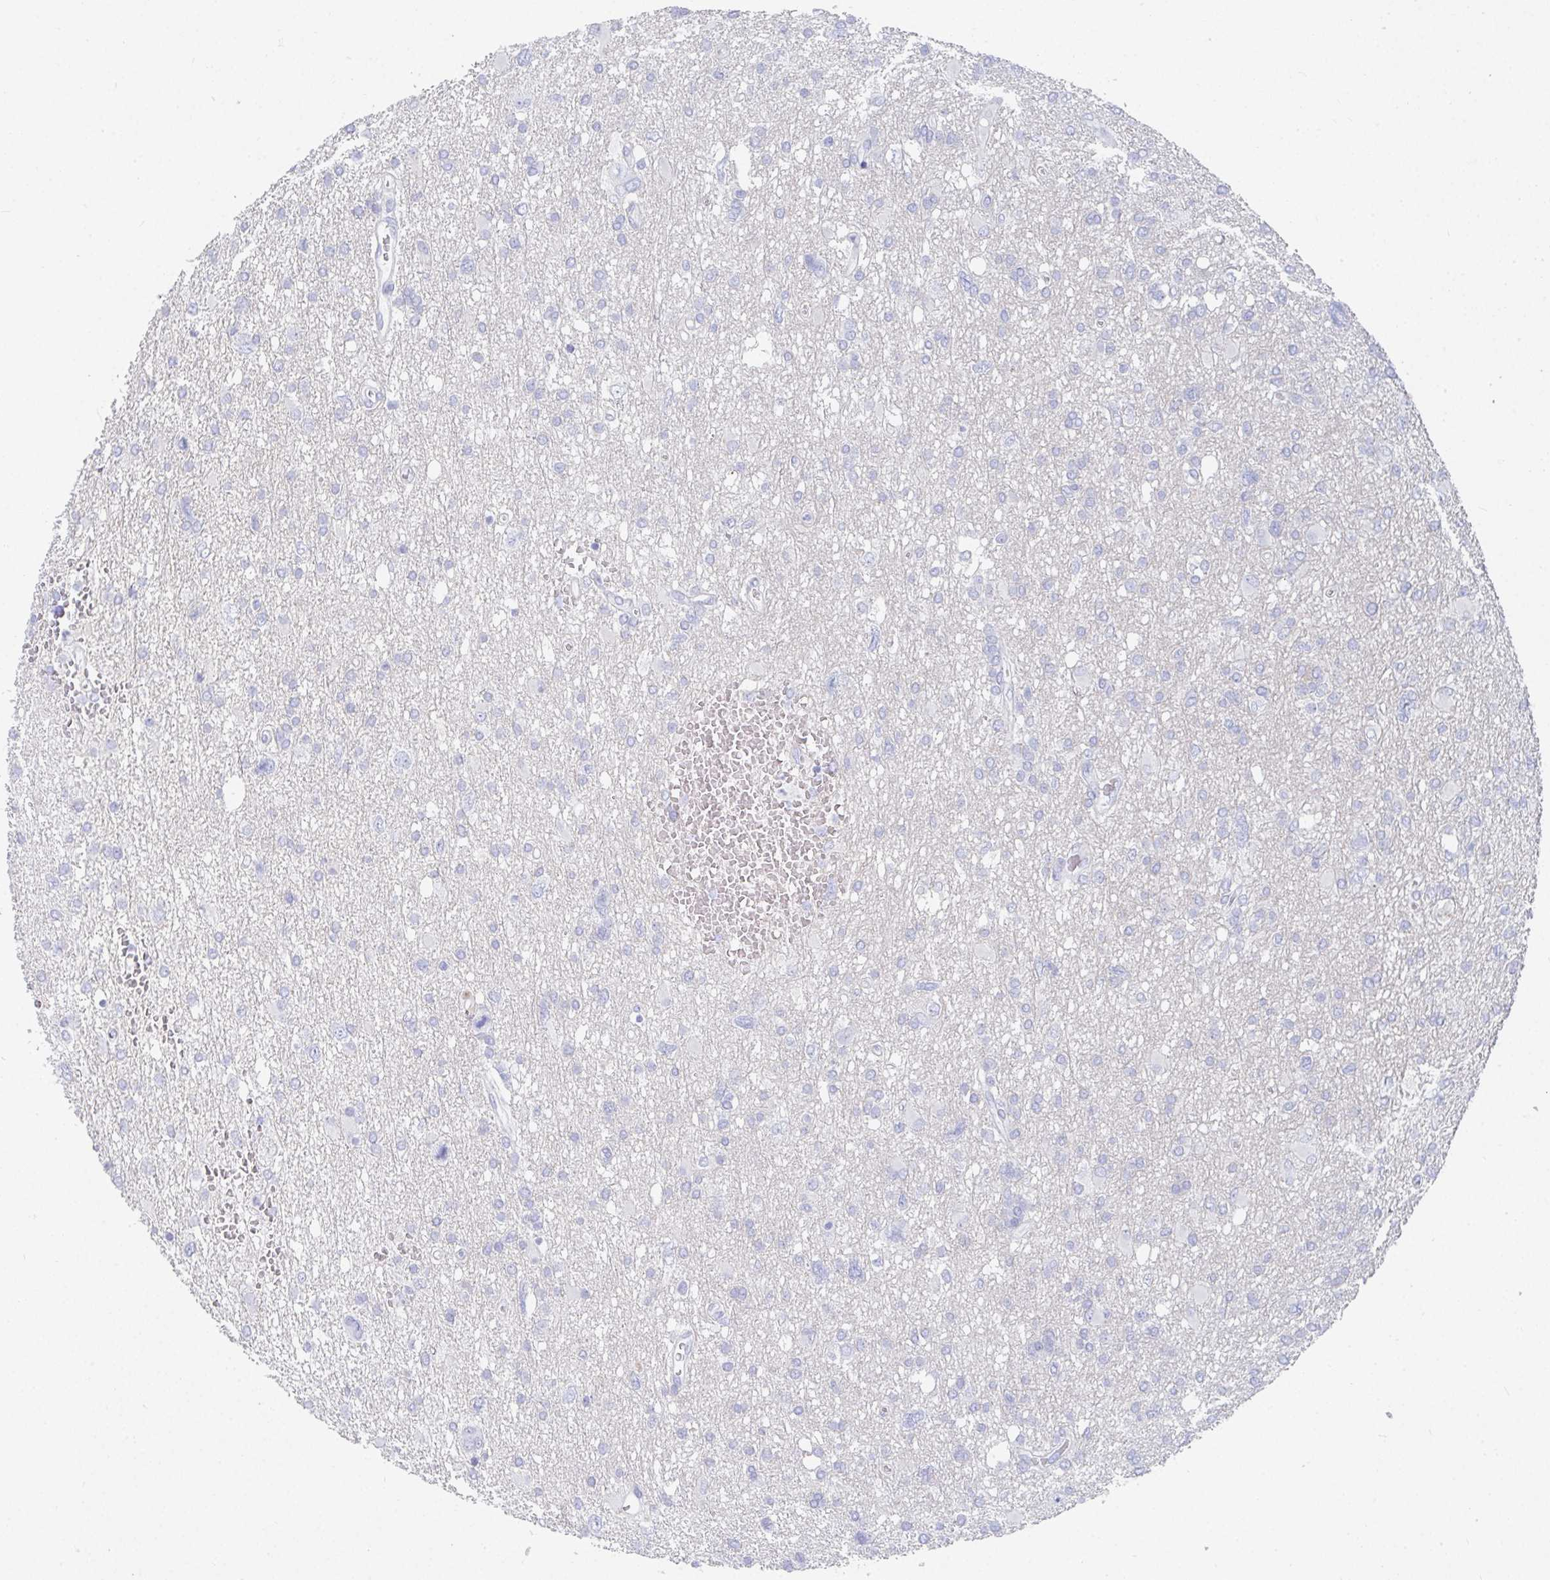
{"staining": {"intensity": "negative", "quantity": "none", "location": "none"}, "tissue": "glioma", "cell_type": "Tumor cells", "image_type": "cancer", "snomed": [{"axis": "morphology", "description": "Glioma, malignant, High grade"}, {"axis": "topography", "description": "Brain"}], "caption": "The immunohistochemistry image has no significant staining in tumor cells of high-grade glioma (malignant) tissue.", "gene": "GRIA1", "patient": {"sex": "male", "age": 61}}